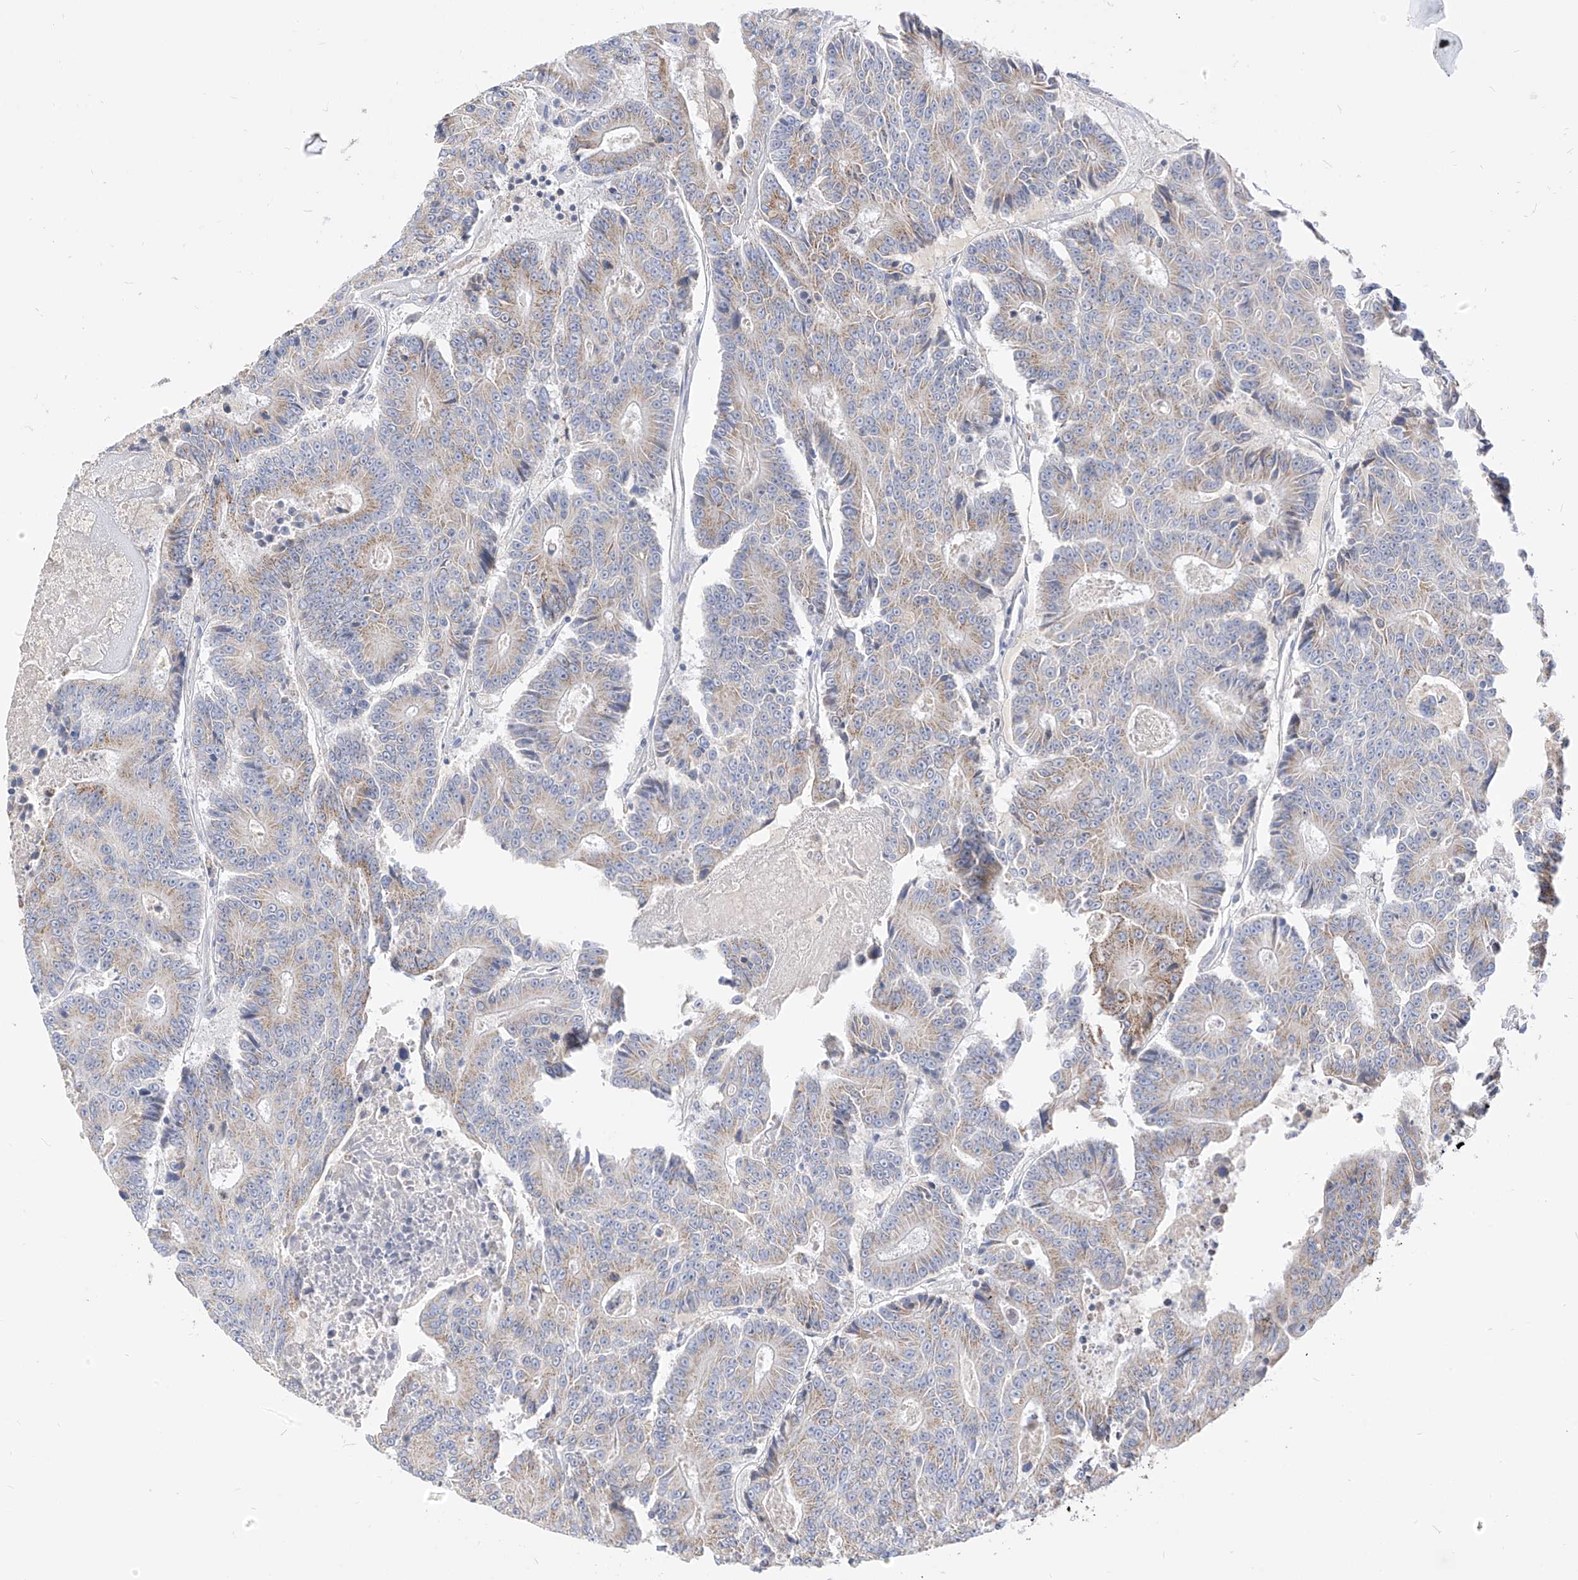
{"staining": {"intensity": "moderate", "quantity": "25%-75%", "location": "cytoplasmic/membranous"}, "tissue": "colorectal cancer", "cell_type": "Tumor cells", "image_type": "cancer", "snomed": [{"axis": "morphology", "description": "Adenocarcinoma, NOS"}, {"axis": "topography", "description": "Colon"}], "caption": "A medium amount of moderate cytoplasmic/membranous staining is appreciated in approximately 25%-75% of tumor cells in colorectal cancer (adenocarcinoma) tissue. (DAB = brown stain, brightfield microscopy at high magnification).", "gene": "RASA2", "patient": {"sex": "male", "age": 83}}